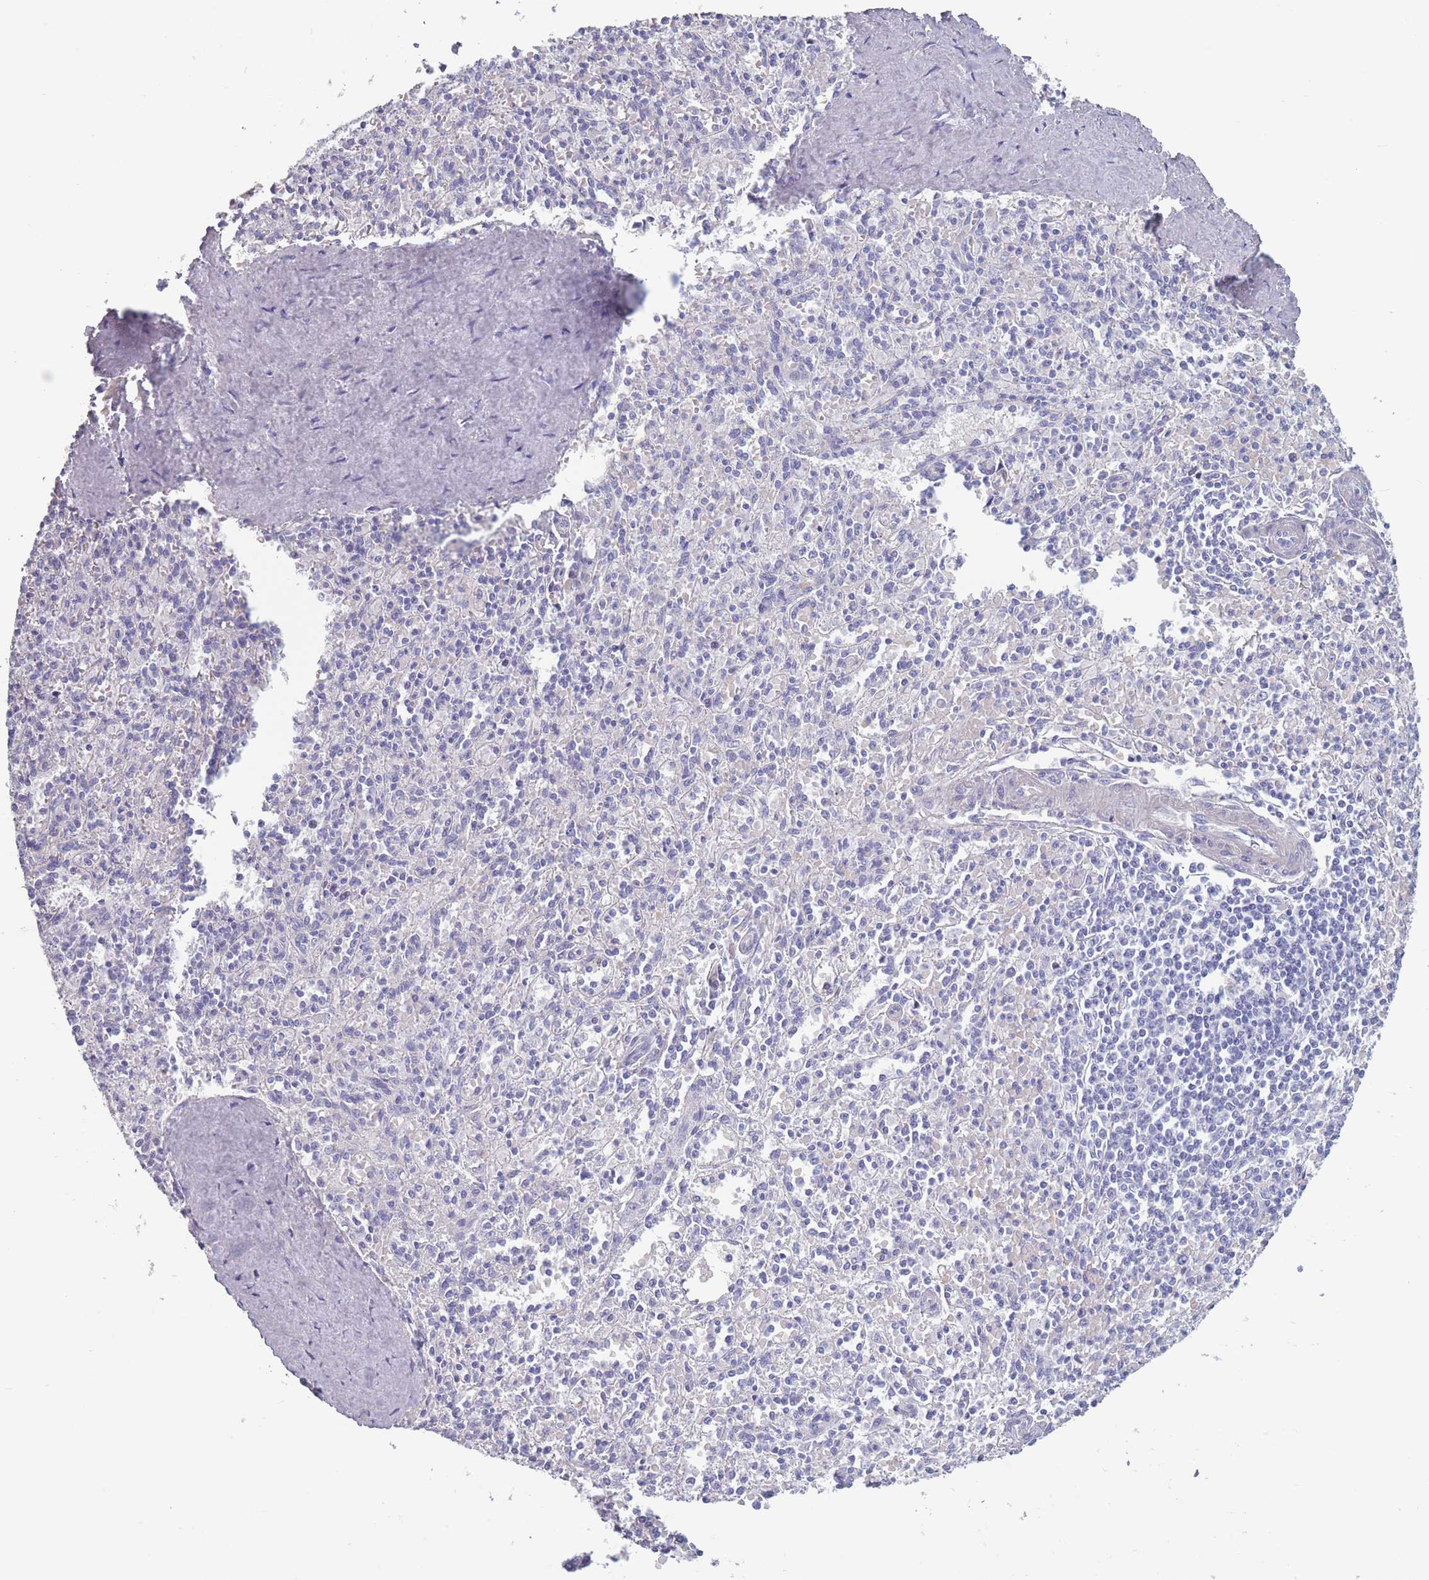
{"staining": {"intensity": "negative", "quantity": "none", "location": "none"}, "tissue": "spleen", "cell_type": "Cells in red pulp", "image_type": "normal", "snomed": [{"axis": "morphology", "description": "Normal tissue, NOS"}, {"axis": "topography", "description": "Spleen"}], "caption": "IHC micrograph of unremarkable spleen: human spleen stained with DAB (3,3'-diaminobenzidine) exhibits no significant protein positivity in cells in red pulp.", "gene": "OR4C5", "patient": {"sex": "female", "age": 70}}